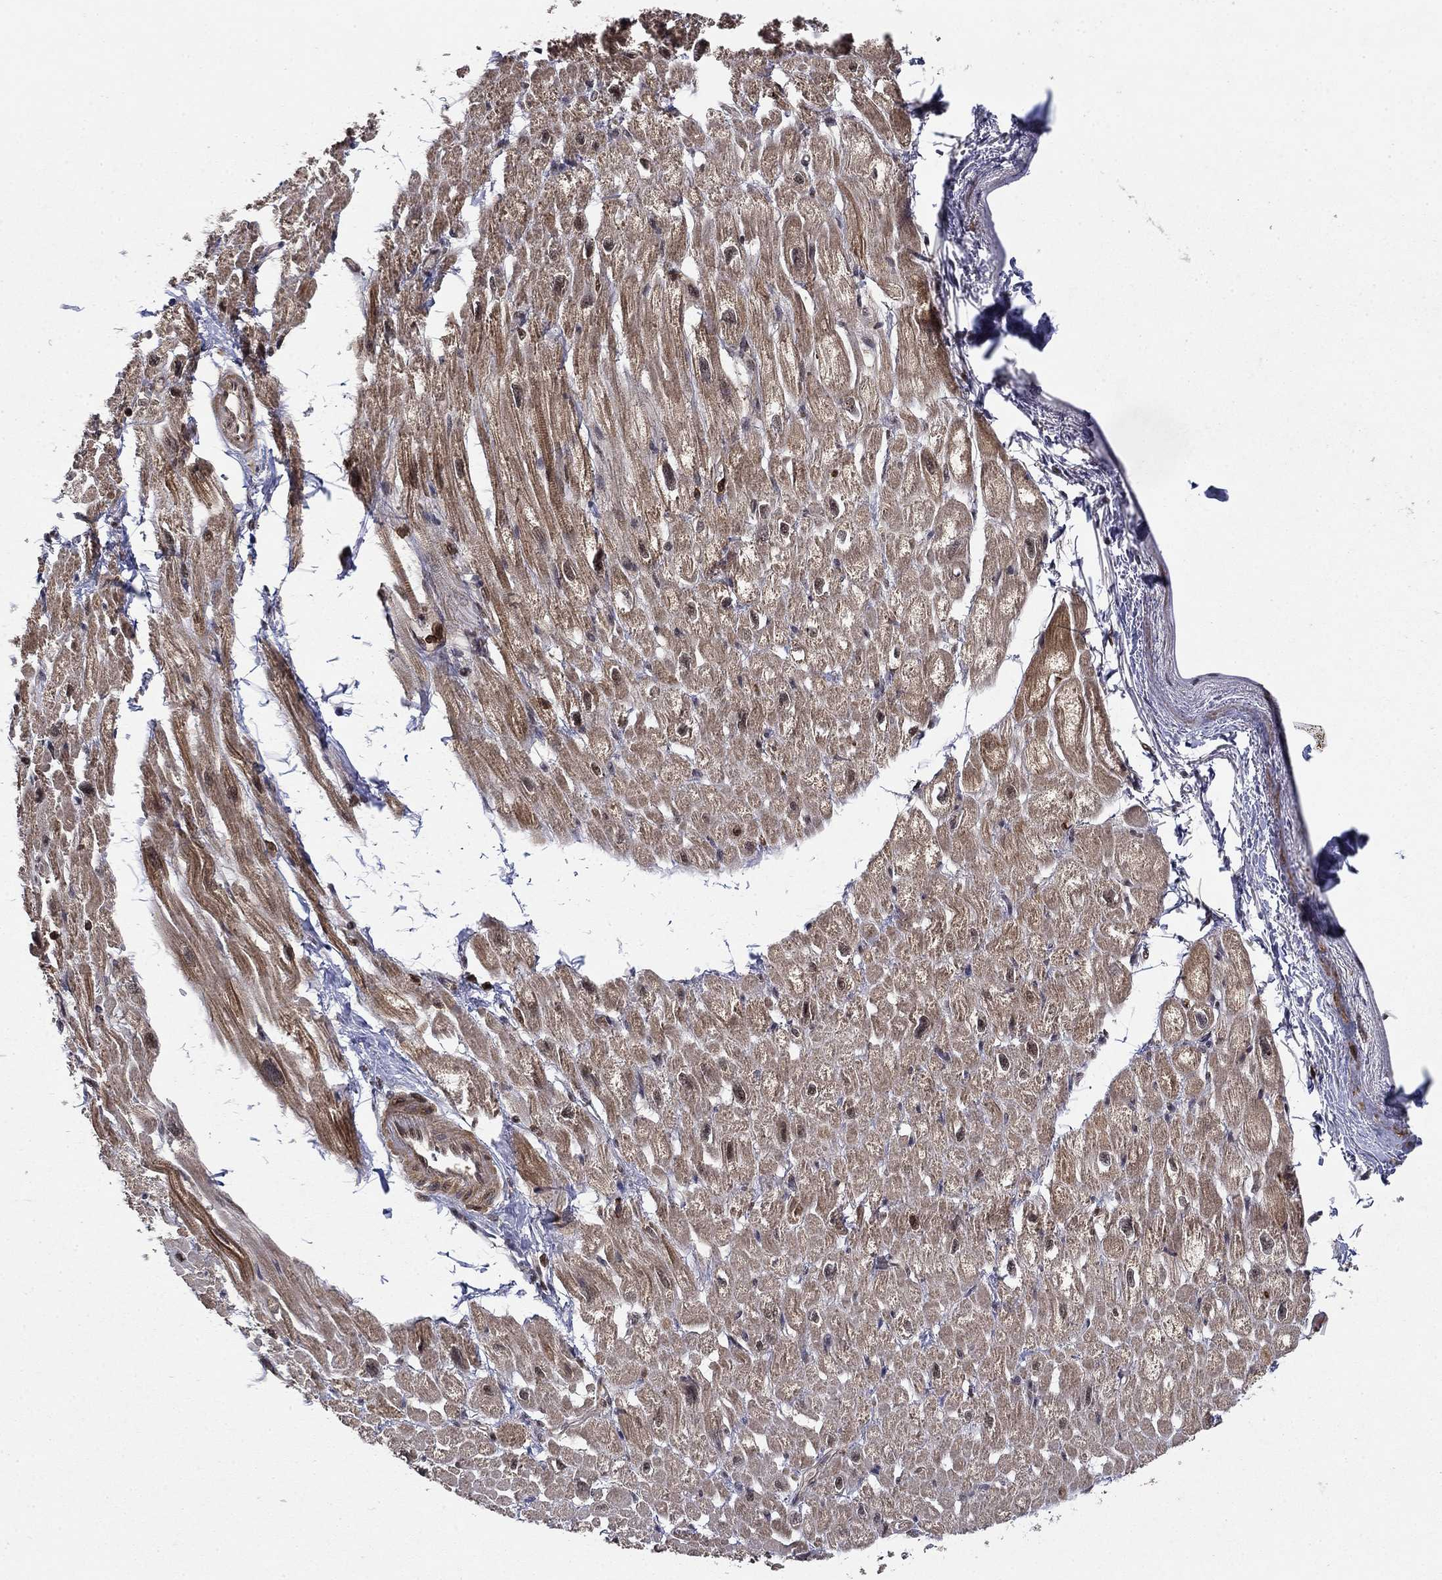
{"staining": {"intensity": "moderate", "quantity": "25%-75%", "location": "cytoplasmic/membranous"}, "tissue": "heart muscle", "cell_type": "Cardiomyocytes", "image_type": "normal", "snomed": [{"axis": "morphology", "description": "Normal tissue, NOS"}, {"axis": "topography", "description": "Heart"}], "caption": "Immunohistochemical staining of normal human heart muscle shows moderate cytoplasmic/membranous protein expression in about 25%-75% of cardiomyocytes. Using DAB (brown) and hematoxylin (blue) stains, captured at high magnification using brightfield microscopy.", "gene": "CCDC66", "patient": {"sex": "male", "age": 66}}